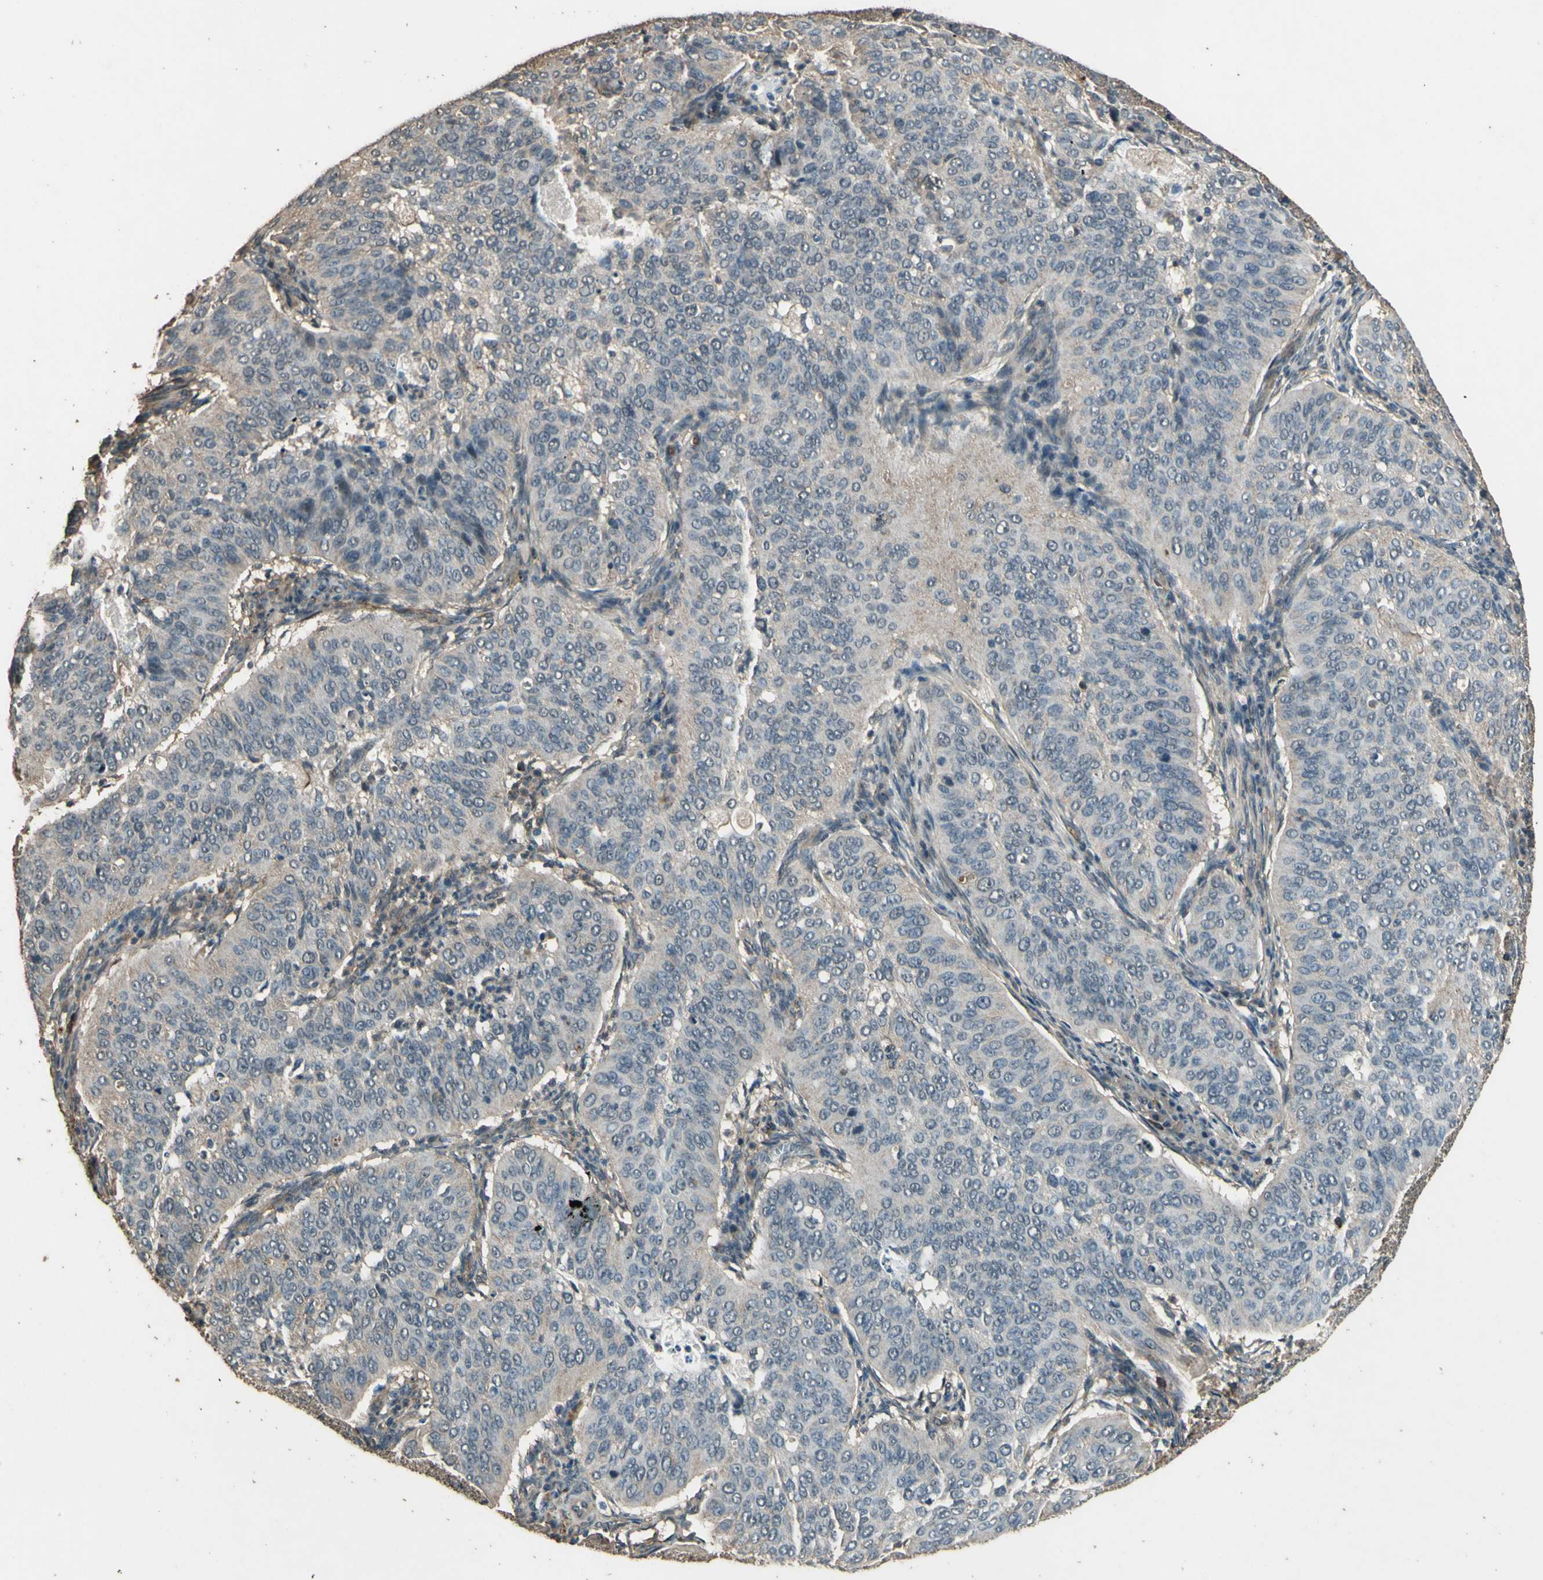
{"staining": {"intensity": "weak", "quantity": ">75%", "location": "cytoplasmic/membranous"}, "tissue": "cervical cancer", "cell_type": "Tumor cells", "image_type": "cancer", "snomed": [{"axis": "morphology", "description": "Normal tissue, NOS"}, {"axis": "morphology", "description": "Squamous cell carcinoma, NOS"}, {"axis": "topography", "description": "Cervix"}], "caption": "Squamous cell carcinoma (cervical) tissue exhibits weak cytoplasmic/membranous positivity in about >75% of tumor cells", "gene": "TSPO", "patient": {"sex": "female", "age": 39}}